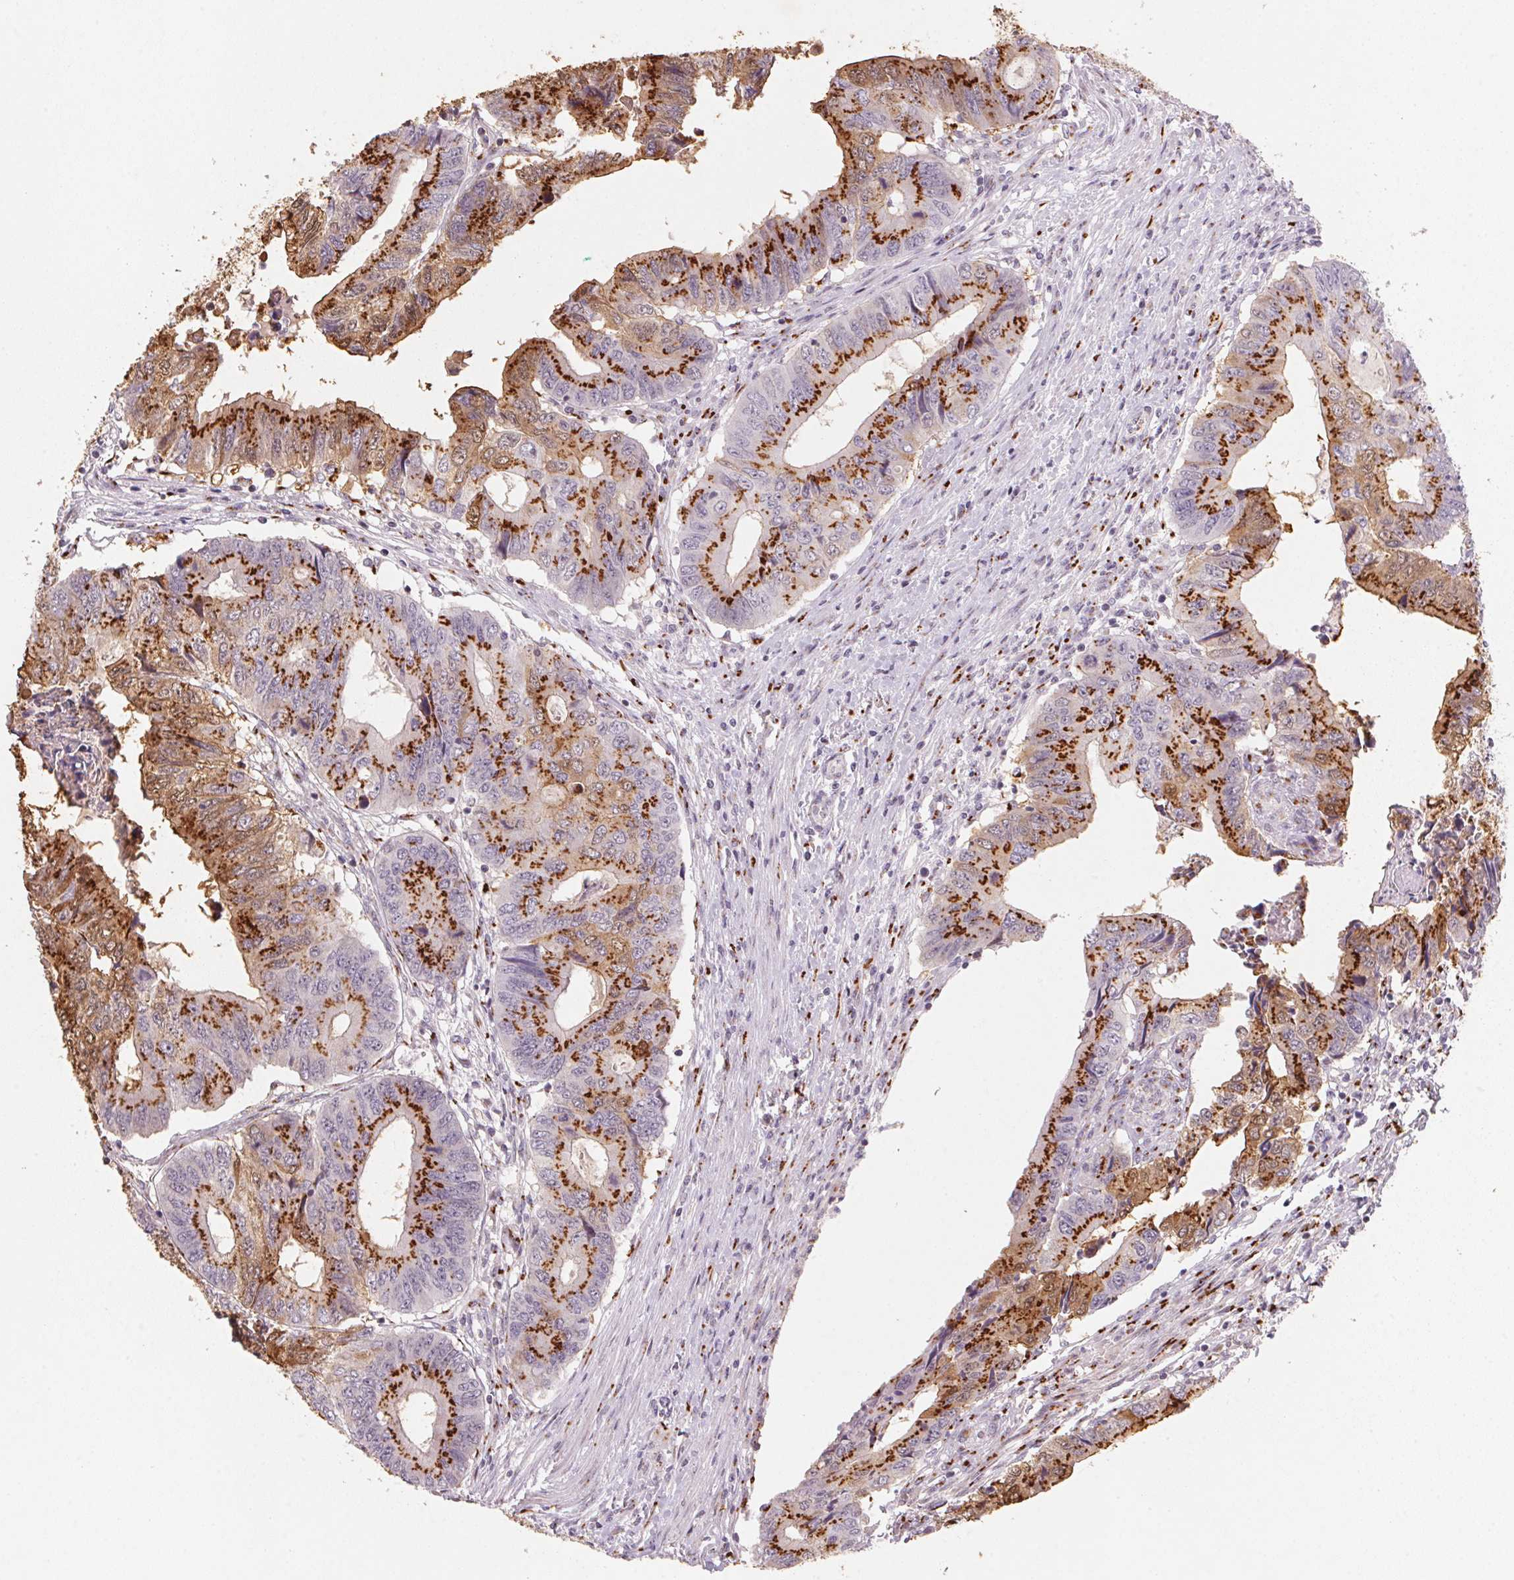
{"staining": {"intensity": "strong", "quantity": ">75%", "location": "cytoplasmic/membranous"}, "tissue": "colorectal cancer", "cell_type": "Tumor cells", "image_type": "cancer", "snomed": [{"axis": "morphology", "description": "Adenocarcinoma, NOS"}, {"axis": "topography", "description": "Colon"}], "caption": "Immunohistochemistry (IHC) image of neoplastic tissue: colorectal cancer stained using immunohistochemistry shows high levels of strong protein expression localized specifically in the cytoplasmic/membranous of tumor cells, appearing as a cytoplasmic/membranous brown color.", "gene": "RAB22A", "patient": {"sex": "male", "age": 53}}